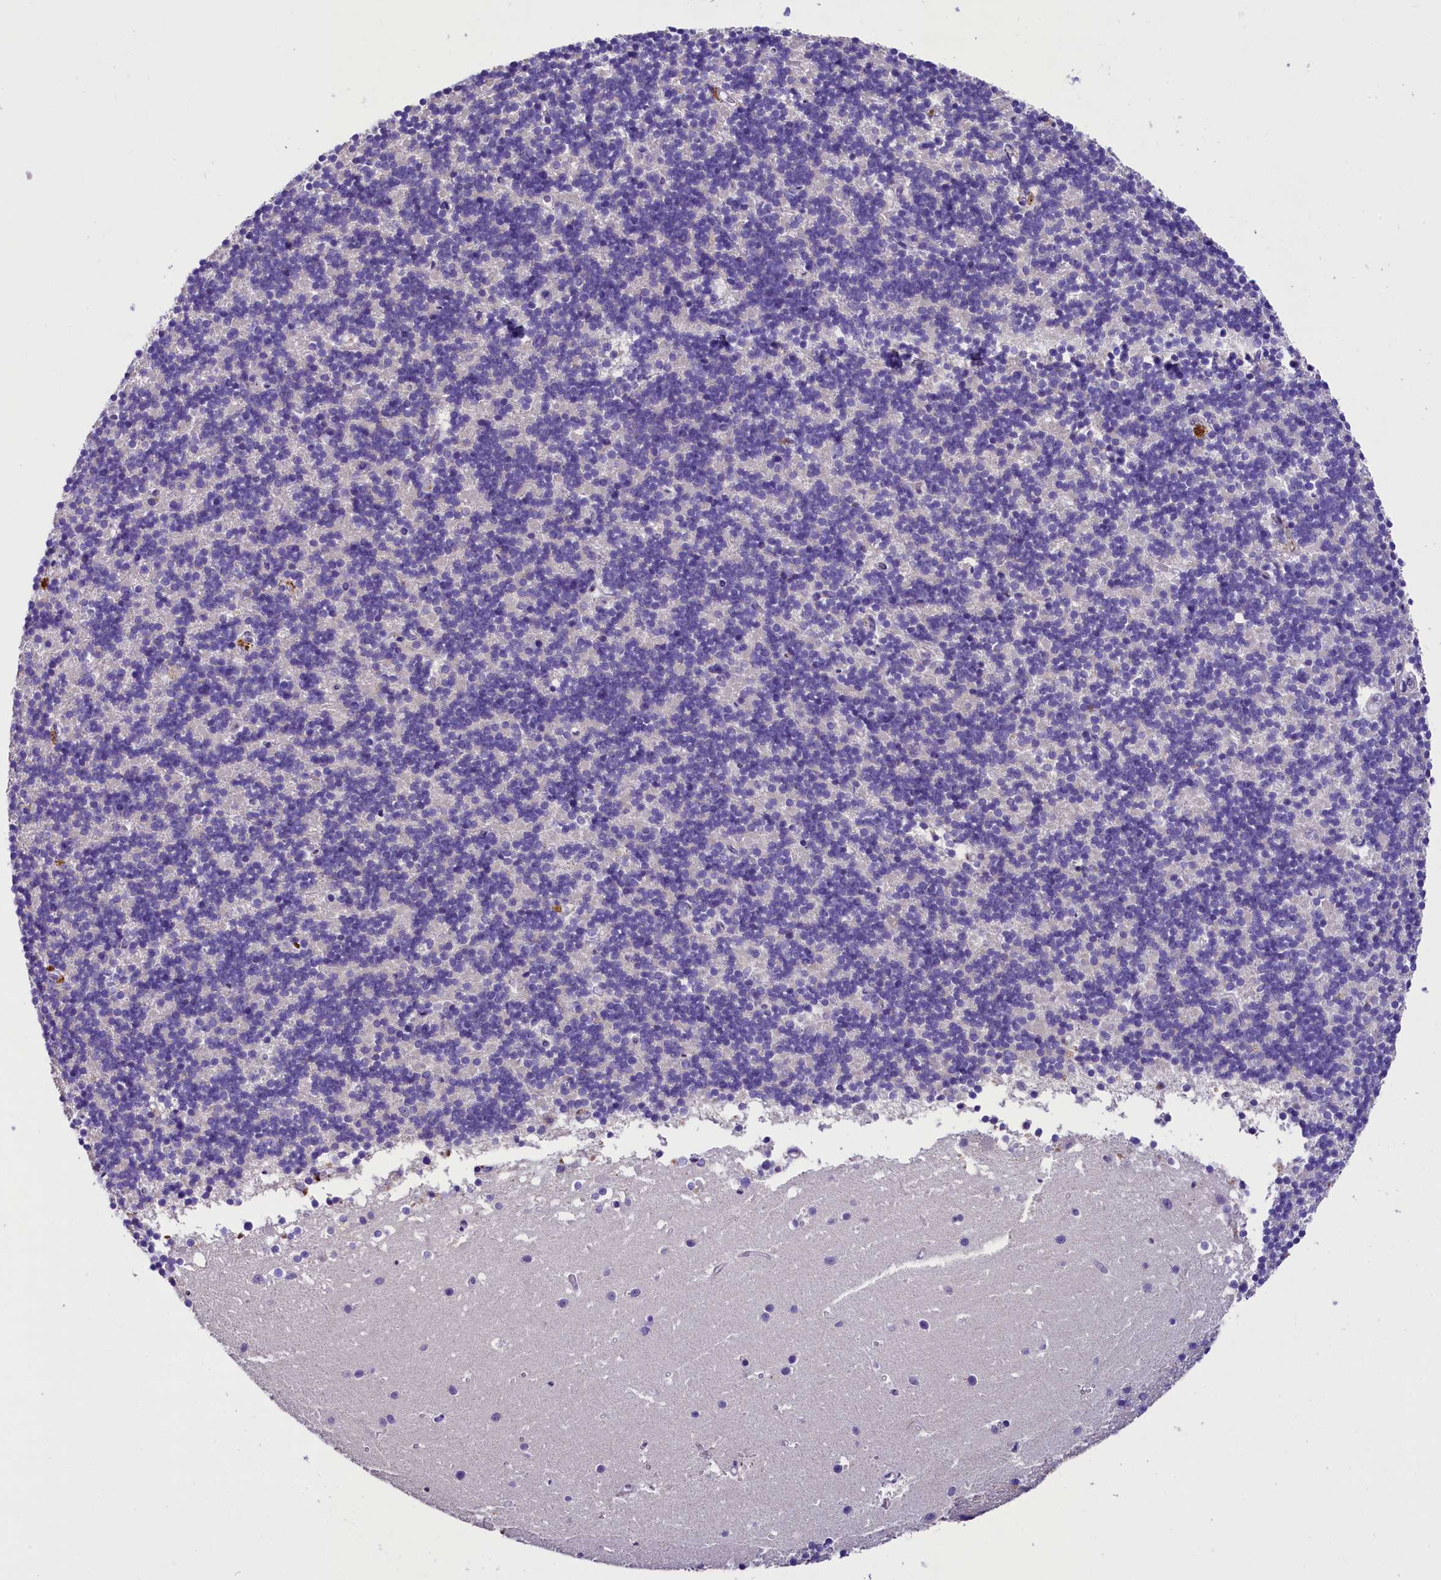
{"staining": {"intensity": "negative", "quantity": "none", "location": "none"}, "tissue": "cerebellum", "cell_type": "Cells in granular layer", "image_type": "normal", "snomed": [{"axis": "morphology", "description": "Normal tissue, NOS"}, {"axis": "topography", "description": "Cerebellum"}], "caption": "Protein analysis of benign cerebellum exhibits no significant positivity in cells in granular layer.", "gene": "MEX3B", "patient": {"sex": "male", "age": 54}}